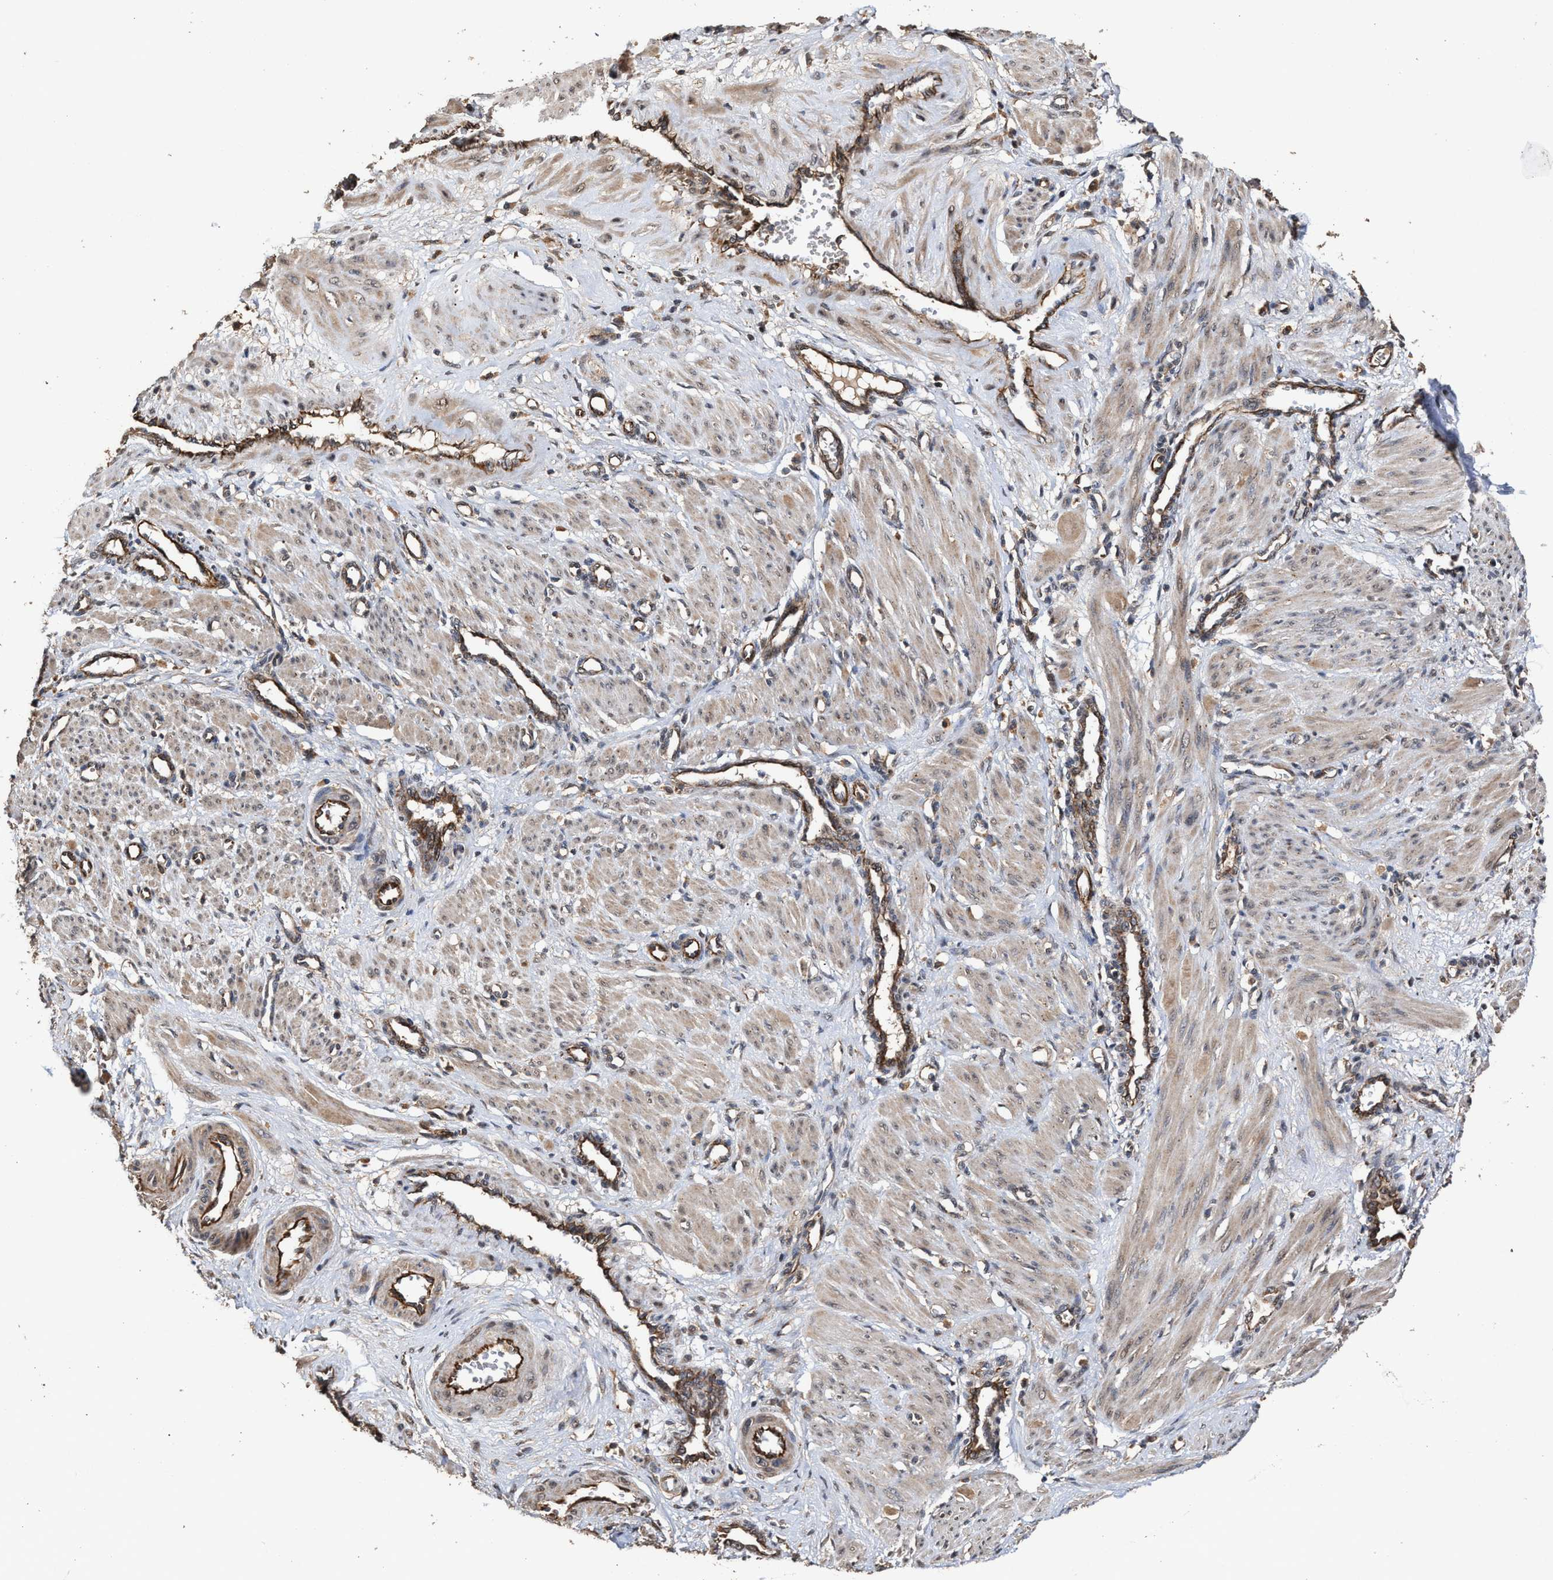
{"staining": {"intensity": "weak", "quantity": ">75%", "location": "cytoplasmic/membranous"}, "tissue": "smooth muscle", "cell_type": "Smooth muscle cells", "image_type": "normal", "snomed": [{"axis": "morphology", "description": "Normal tissue, NOS"}, {"axis": "topography", "description": "Endometrium"}], "caption": "Immunohistochemical staining of benign smooth muscle demonstrates >75% levels of weak cytoplasmic/membranous protein expression in approximately >75% of smooth muscle cells.", "gene": "ZNHIT6", "patient": {"sex": "female", "age": 33}}